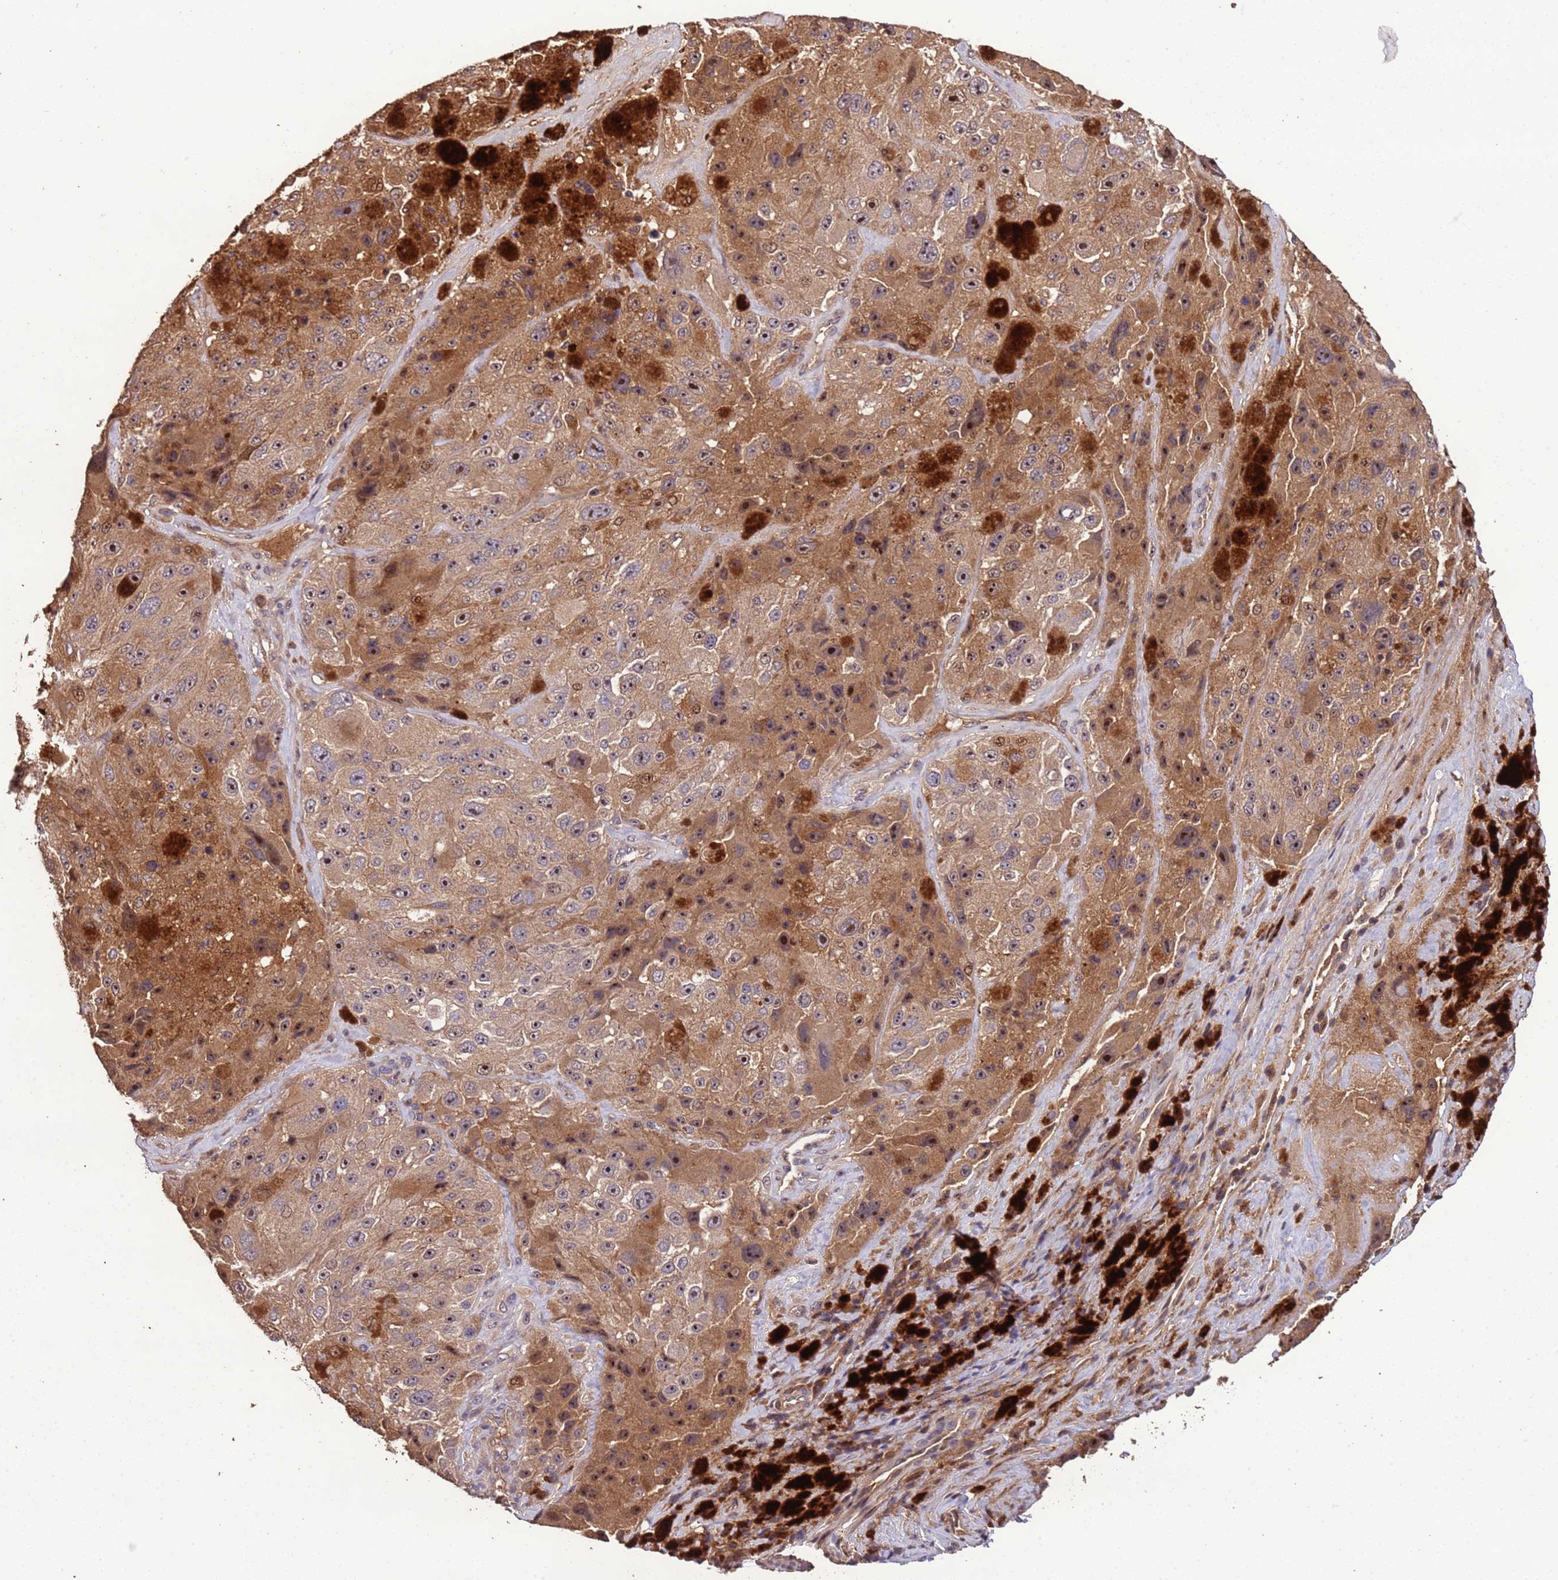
{"staining": {"intensity": "moderate", "quantity": ">75%", "location": "cytoplasmic/membranous,nuclear"}, "tissue": "melanoma", "cell_type": "Tumor cells", "image_type": "cancer", "snomed": [{"axis": "morphology", "description": "Malignant melanoma, Metastatic site"}, {"axis": "topography", "description": "Lymph node"}], "caption": "Immunohistochemistry (IHC) staining of melanoma, which shows medium levels of moderate cytoplasmic/membranous and nuclear positivity in approximately >75% of tumor cells indicating moderate cytoplasmic/membranous and nuclear protein positivity. The staining was performed using DAB (3,3'-diaminobenzidine) (brown) for protein detection and nuclei were counterstained in hematoxylin (blue).", "gene": "CCDC184", "patient": {"sex": "male", "age": 62}}